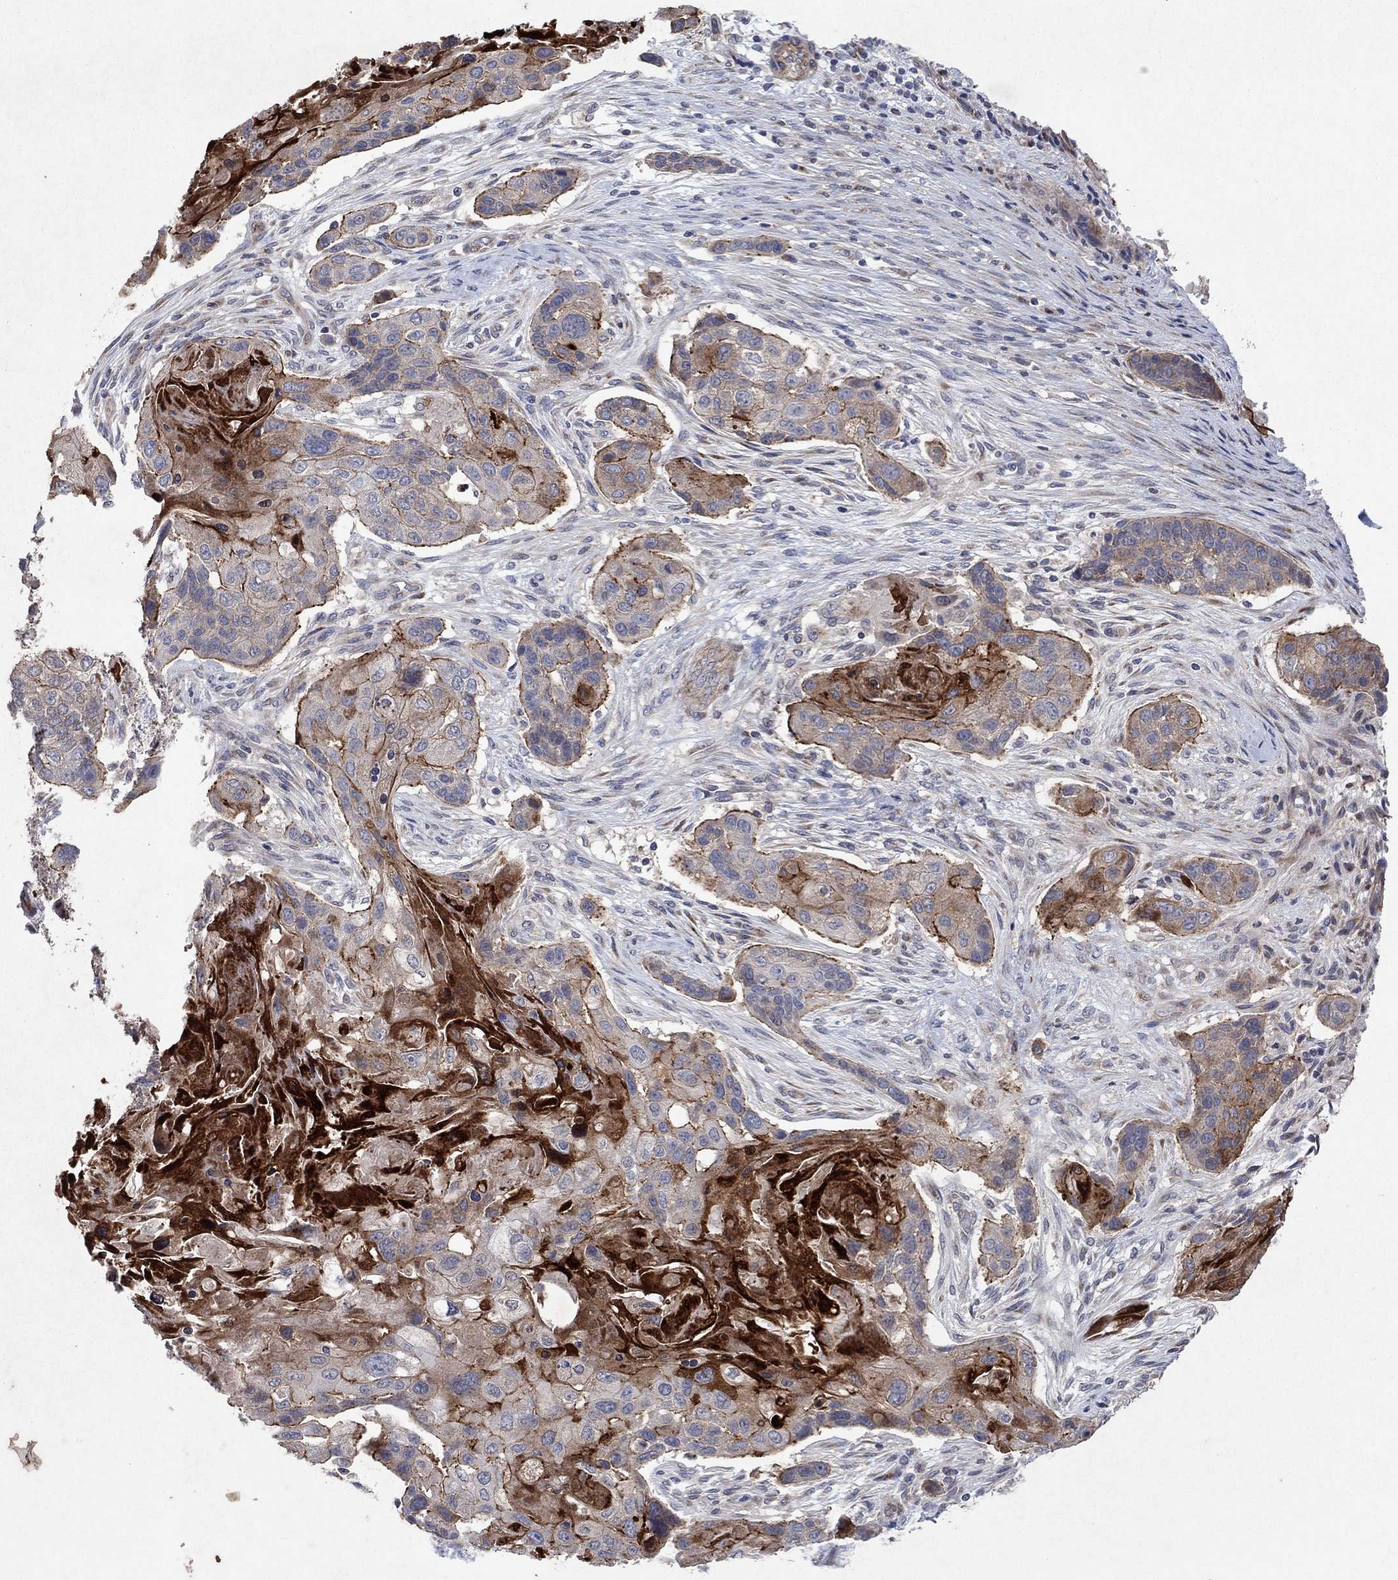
{"staining": {"intensity": "strong", "quantity": "25%-75%", "location": "cytoplasmic/membranous"}, "tissue": "lung cancer", "cell_type": "Tumor cells", "image_type": "cancer", "snomed": [{"axis": "morphology", "description": "Normal tissue, NOS"}, {"axis": "morphology", "description": "Squamous cell carcinoma, NOS"}, {"axis": "topography", "description": "Bronchus"}, {"axis": "topography", "description": "Lung"}], "caption": "Brown immunohistochemical staining in human lung squamous cell carcinoma exhibits strong cytoplasmic/membranous positivity in about 25%-75% of tumor cells.", "gene": "FRG1", "patient": {"sex": "male", "age": 69}}